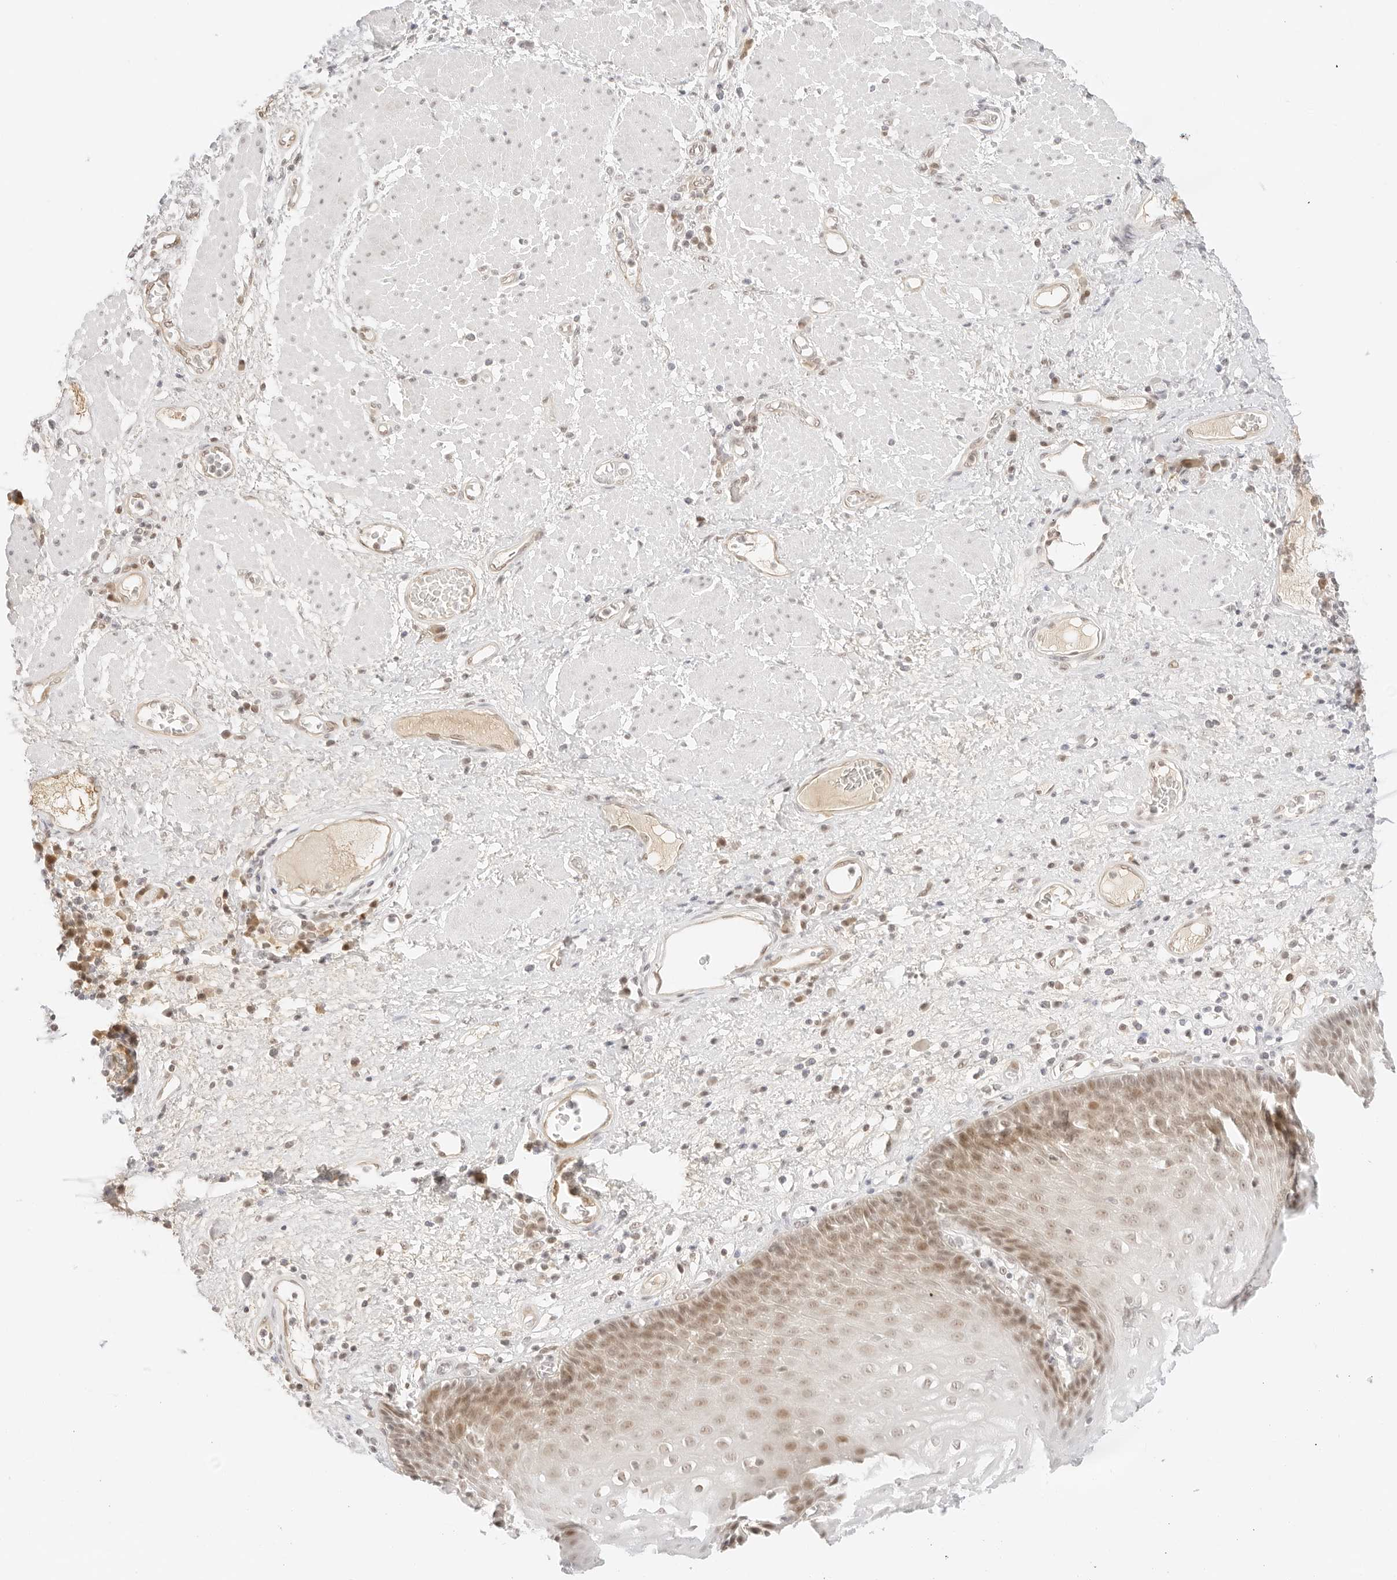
{"staining": {"intensity": "moderate", "quantity": "25%-75%", "location": "nuclear"}, "tissue": "esophagus", "cell_type": "Squamous epithelial cells", "image_type": "normal", "snomed": [{"axis": "morphology", "description": "Normal tissue, NOS"}, {"axis": "morphology", "description": "Adenocarcinoma, NOS"}, {"axis": "topography", "description": "Esophagus"}], "caption": "Benign esophagus was stained to show a protein in brown. There is medium levels of moderate nuclear expression in about 25%-75% of squamous epithelial cells. (Stains: DAB (3,3'-diaminobenzidine) in brown, nuclei in blue, Microscopy: brightfield microscopy at high magnification).", "gene": "ITGA6", "patient": {"sex": "male", "age": 62}}